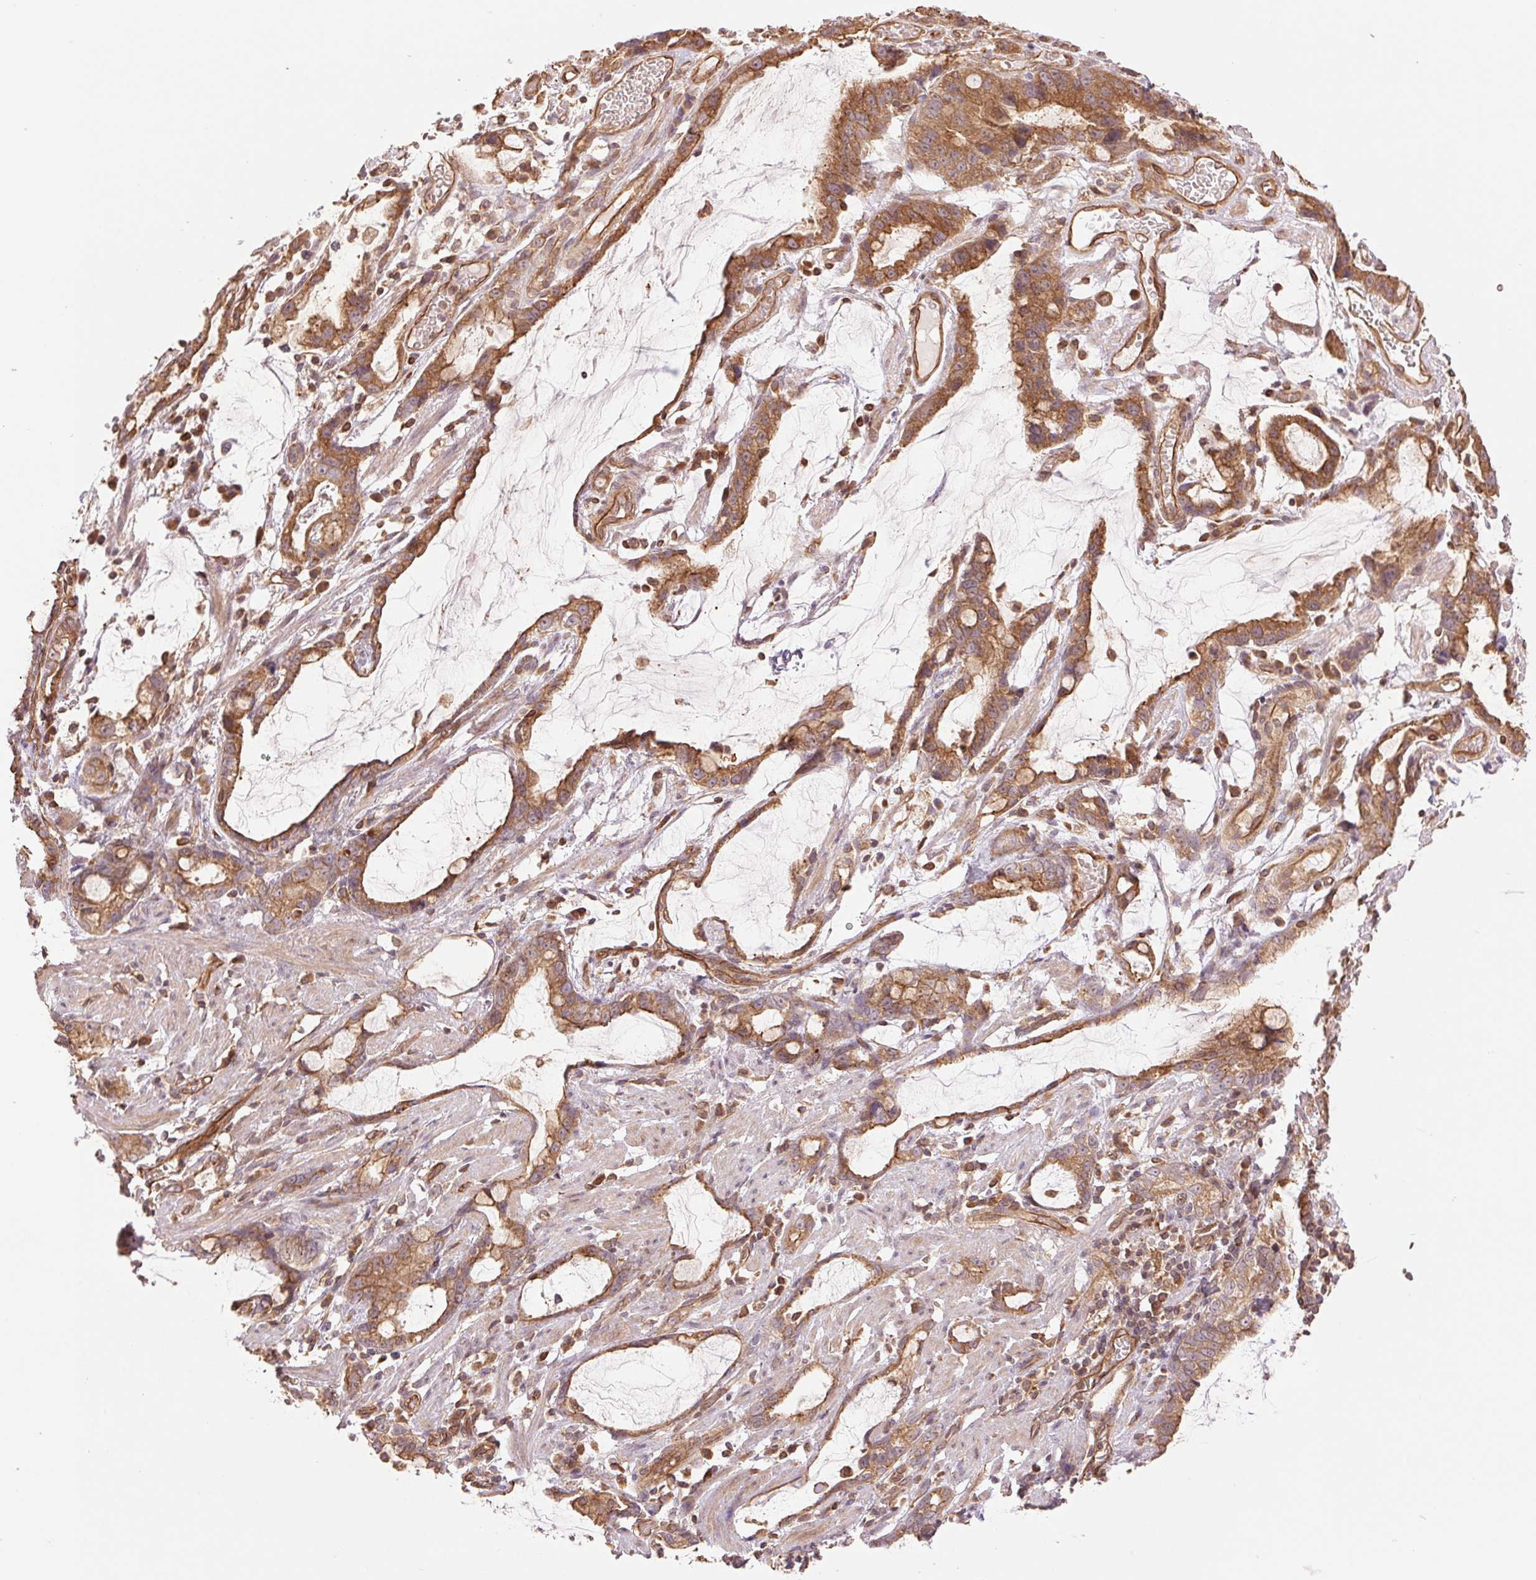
{"staining": {"intensity": "moderate", "quantity": ">75%", "location": "cytoplasmic/membranous"}, "tissue": "stomach cancer", "cell_type": "Tumor cells", "image_type": "cancer", "snomed": [{"axis": "morphology", "description": "Adenocarcinoma, NOS"}, {"axis": "topography", "description": "Stomach"}], "caption": "The photomicrograph exhibits immunohistochemical staining of stomach adenocarcinoma. There is moderate cytoplasmic/membranous expression is present in about >75% of tumor cells.", "gene": "STARD7", "patient": {"sex": "male", "age": 55}}